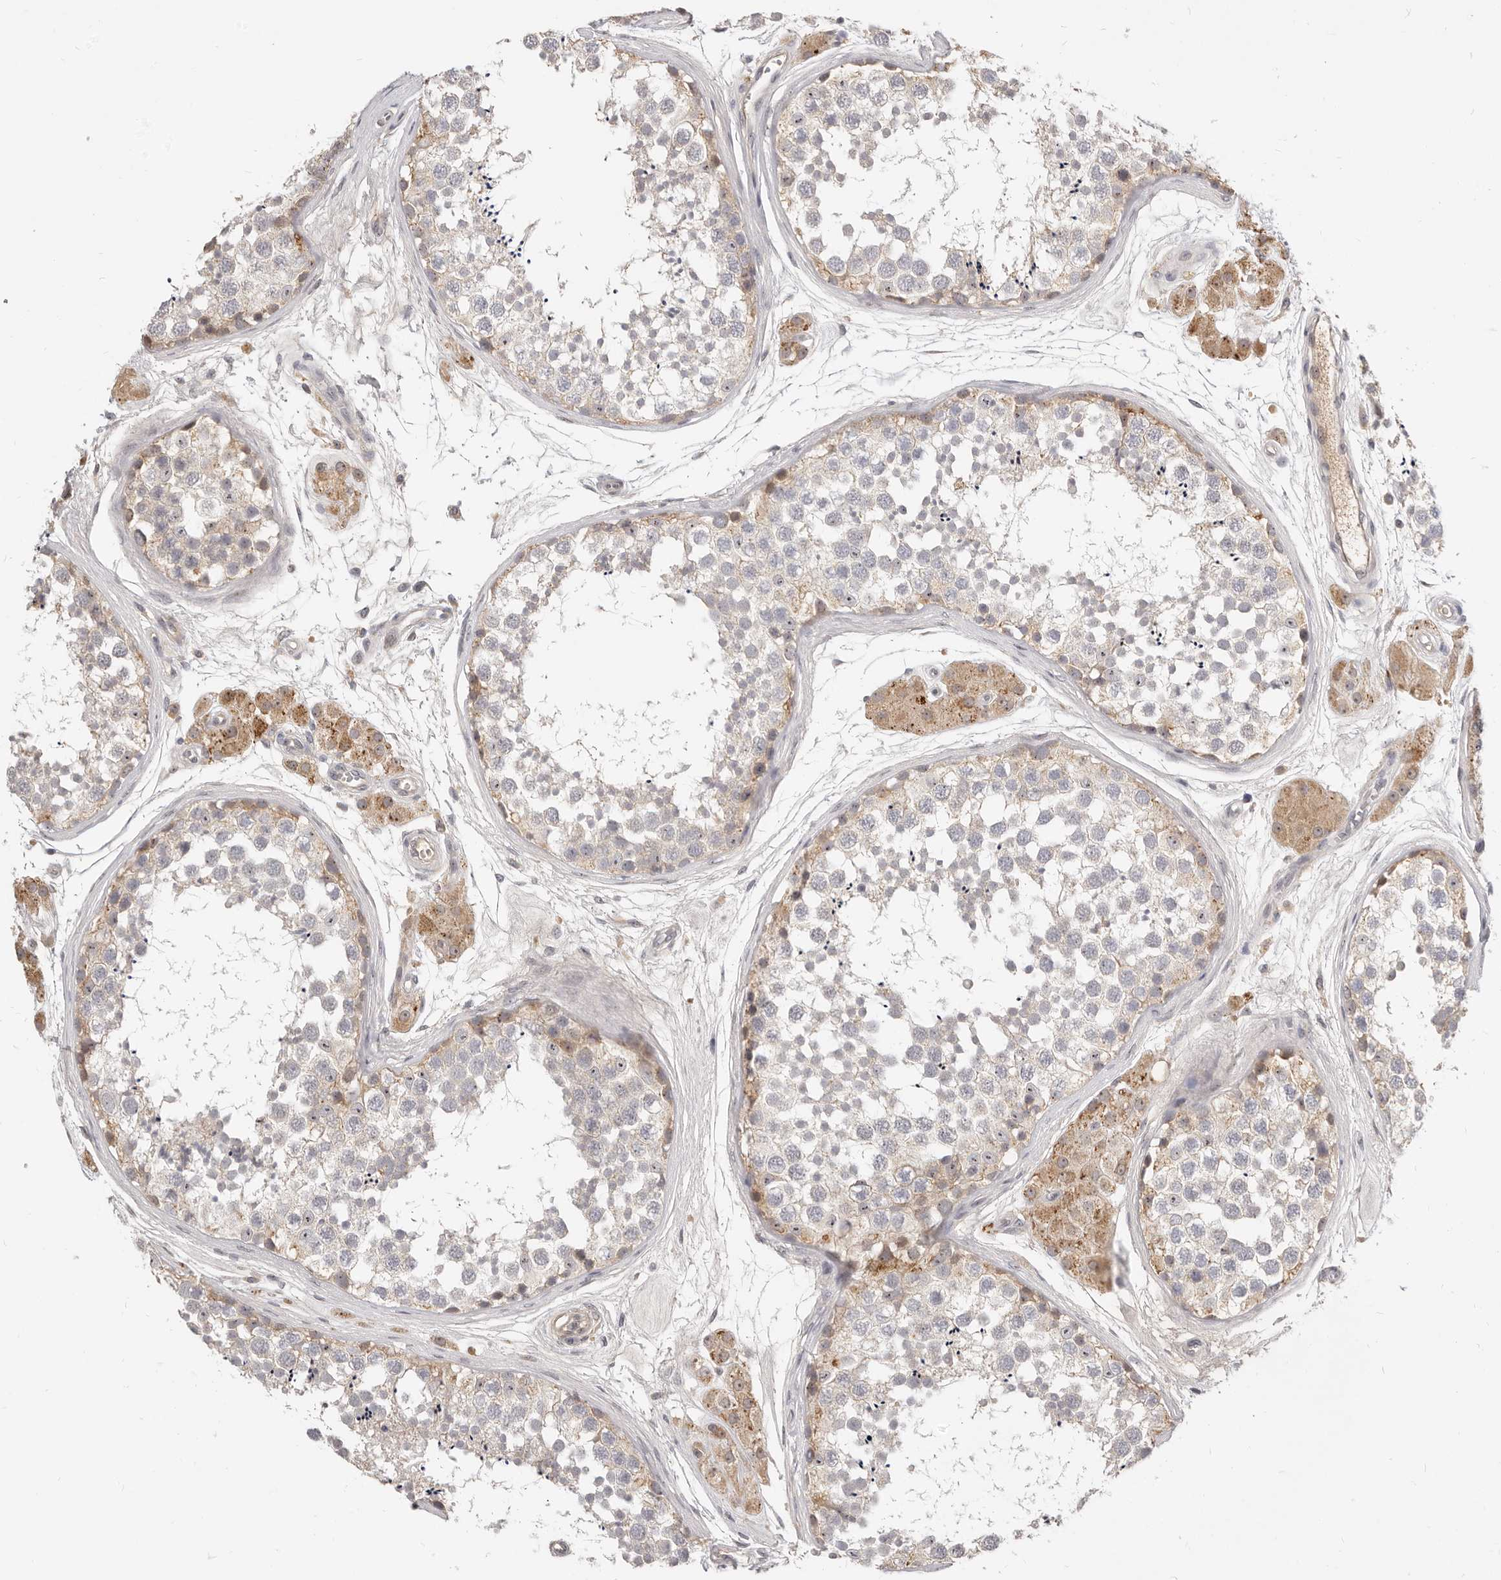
{"staining": {"intensity": "weak", "quantity": "25%-75%", "location": "cytoplasmic/membranous"}, "tissue": "testis", "cell_type": "Cells in seminiferous ducts", "image_type": "normal", "snomed": [{"axis": "morphology", "description": "Normal tissue, NOS"}, {"axis": "topography", "description": "Testis"}], "caption": "The photomicrograph reveals immunohistochemical staining of unremarkable testis. There is weak cytoplasmic/membranous expression is seen in about 25%-75% of cells in seminiferous ducts. (Brightfield microscopy of DAB IHC at high magnification).", "gene": "MICALL2", "patient": {"sex": "male", "age": 56}}